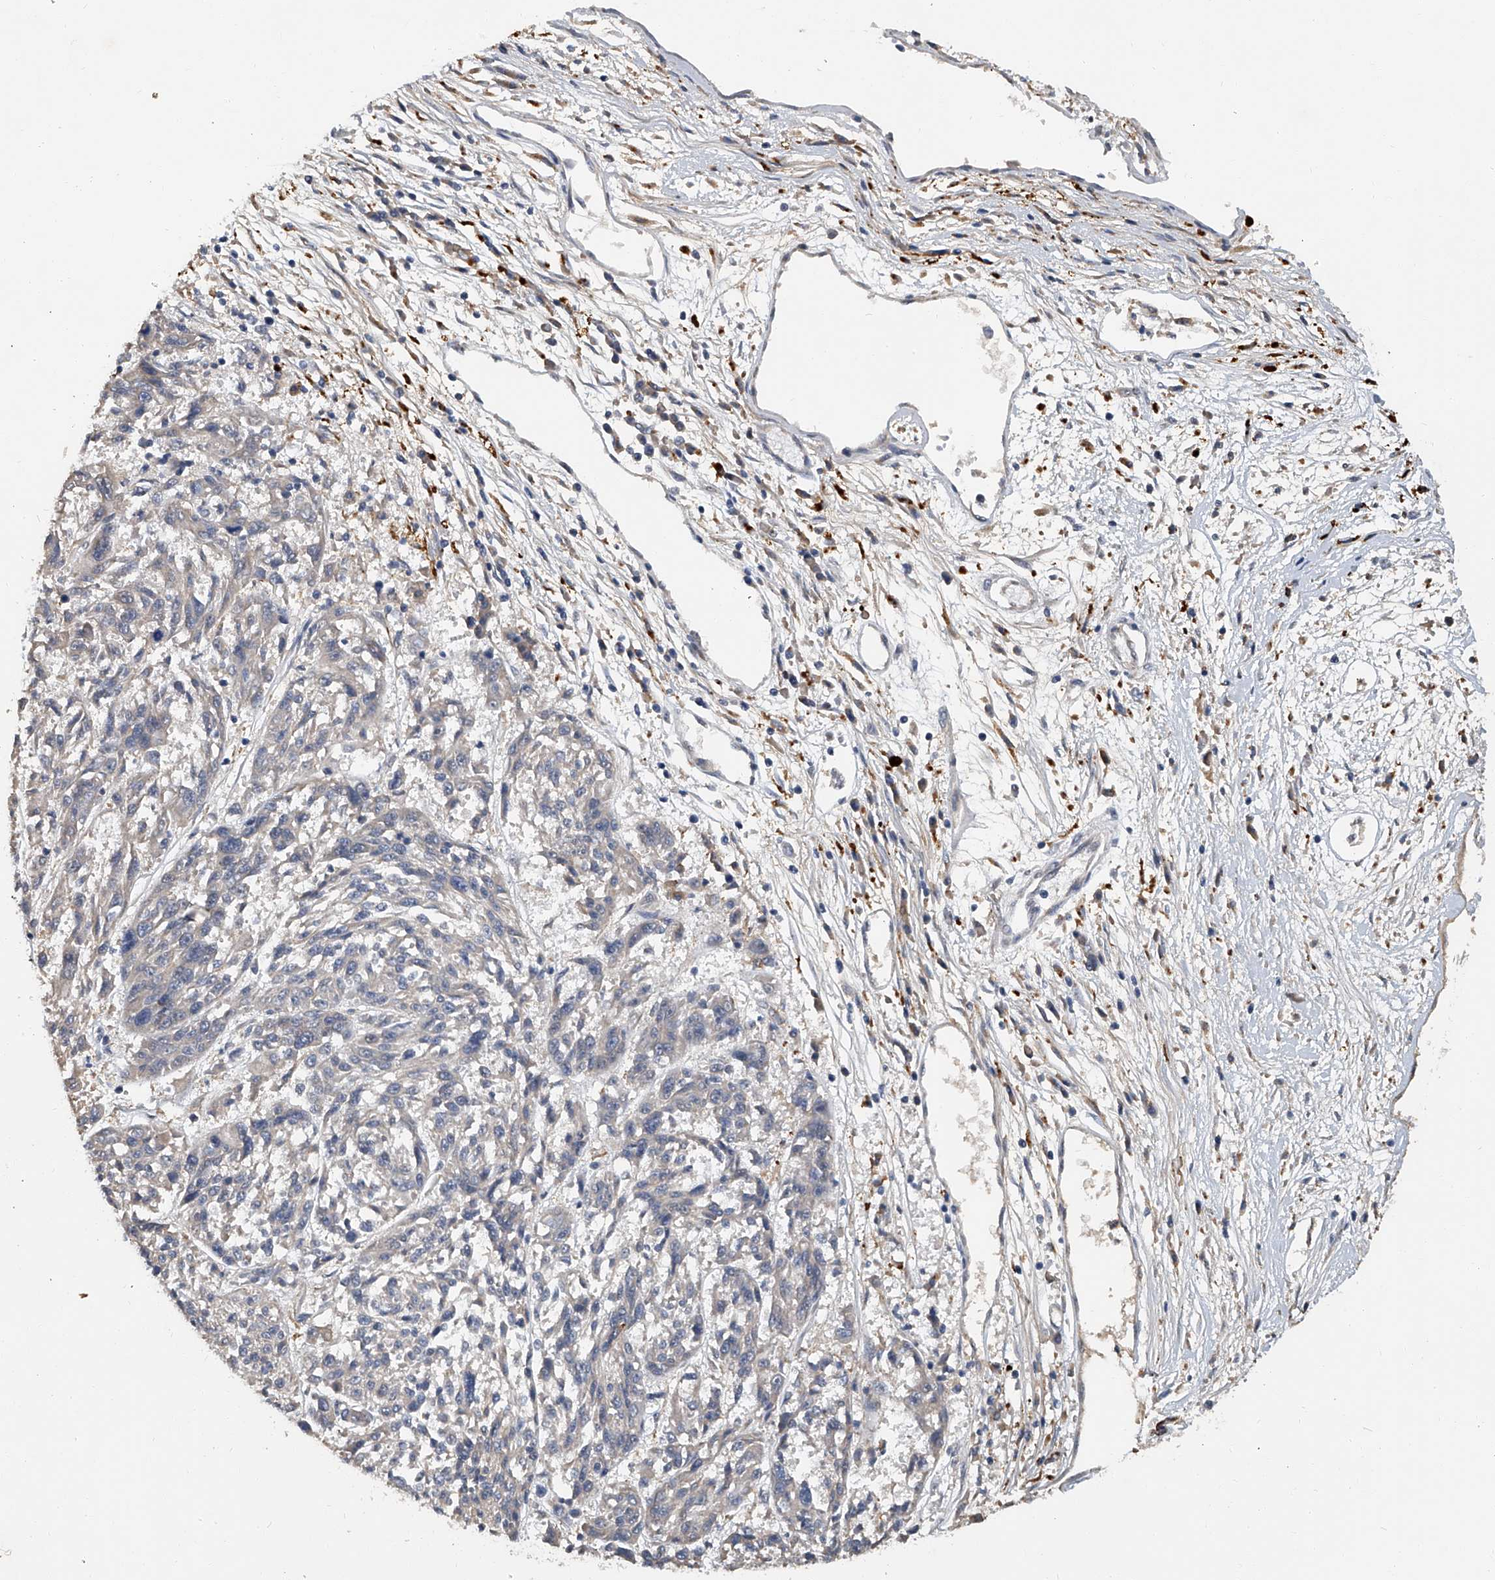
{"staining": {"intensity": "negative", "quantity": "none", "location": "none"}, "tissue": "melanoma", "cell_type": "Tumor cells", "image_type": "cancer", "snomed": [{"axis": "morphology", "description": "Malignant melanoma, NOS"}, {"axis": "topography", "description": "Skin"}], "caption": "A high-resolution image shows immunohistochemistry staining of melanoma, which exhibits no significant expression in tumor cells.", "gene": "JAG2", "patient": {"sex": "male", "age": 53}}